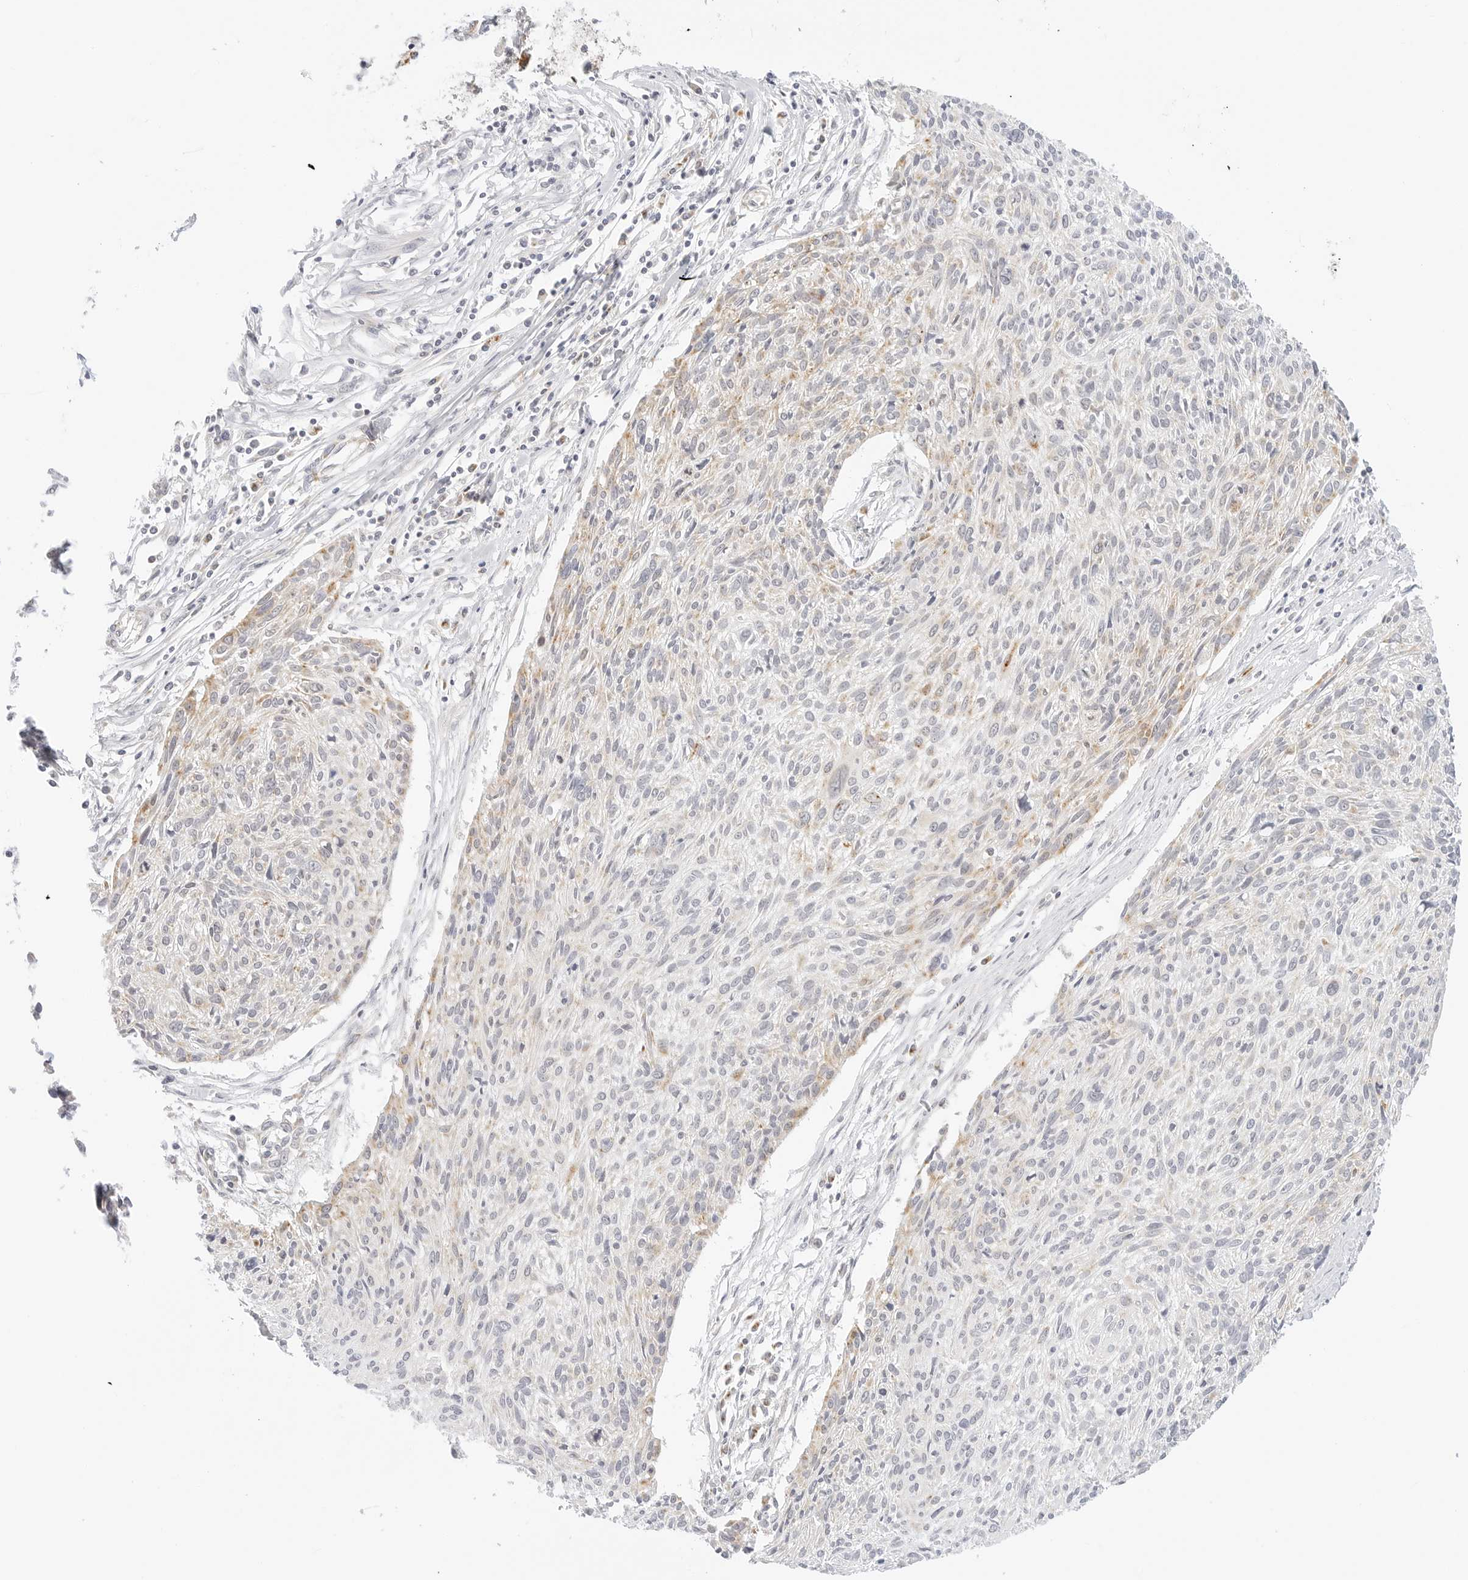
{"staining": {"intensity": "weak", "quantity": "<25%", "location": "cytoplasmic/membranous"}, "tissue": "cervical cancer", "cell_type": "Tumor cells", "image_type": "cancer", "snomed": [{"axis": "morphology", "description": "Squamous cell carcinoma, NOS"}, {"axis": "topography", "description": "Cervix"}], "caption": "Immunohistochemistry of cervical cancer (squamous cell carcinoma) shows no positivity in tumor cells.", "gene": "FH", "patient": {"sex": "female", "age": 51}}